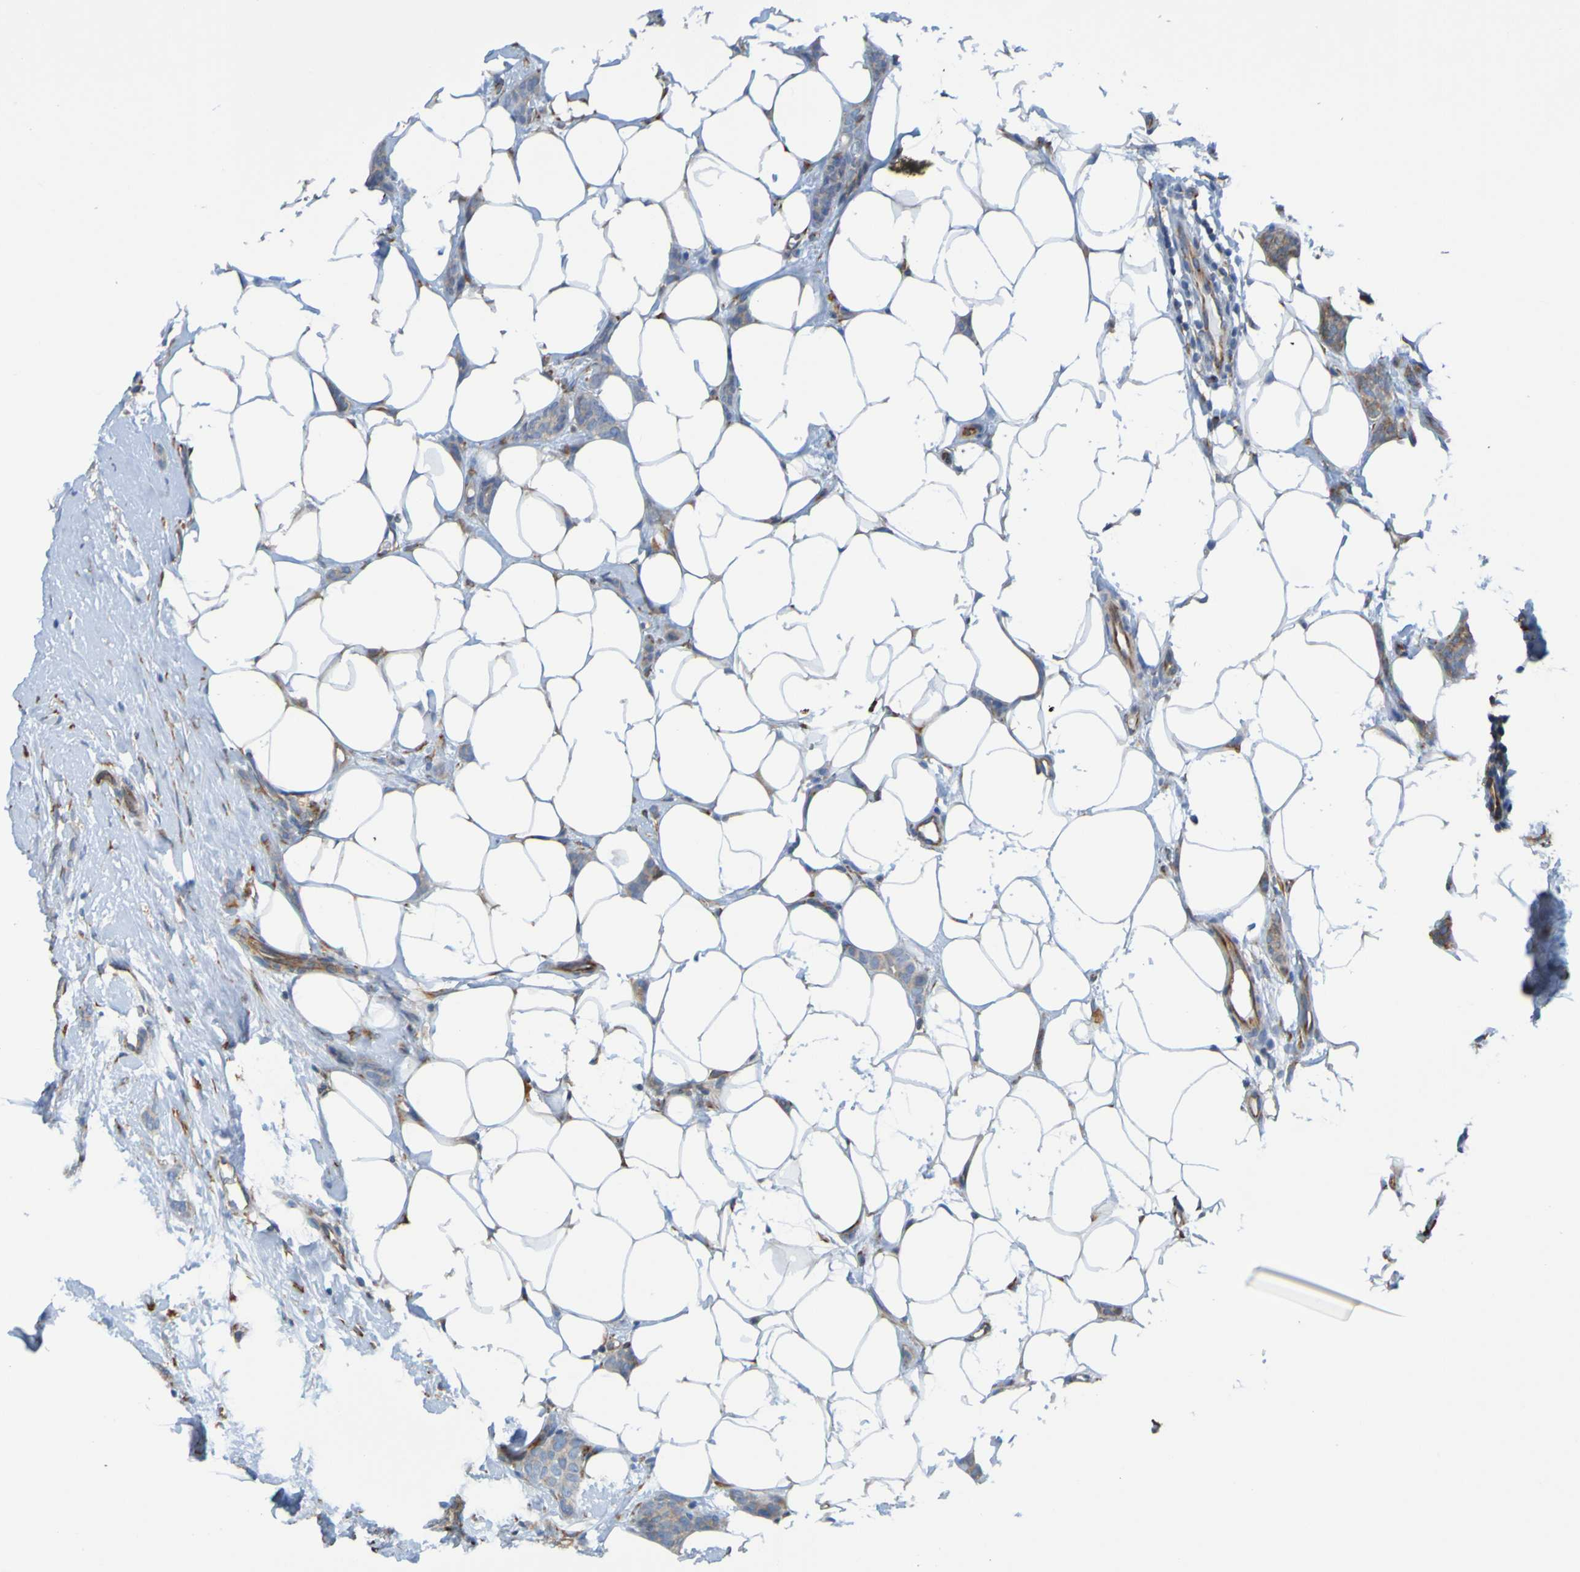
{"staining": {"intensity": "weak", "quantity": ">75%", "location": "cytoplasmic/membranous"}, "tissue": "breast cancer", "cell_type": "Tumor cells", "image_type": "cancer", "snomed": [{"axis": "morphology", "description": "Duct carcinoma"}, {"axis": "topography", "description": "Breast"}], "caption": "Human breast infiltrating ductal carcinoma stained with a brown dye shows weak cytoplasmic/membranous positive staining in about >75% of tumor cells.", "gene": "SSR1", "patient": {"sex": "female", "age": 68}}